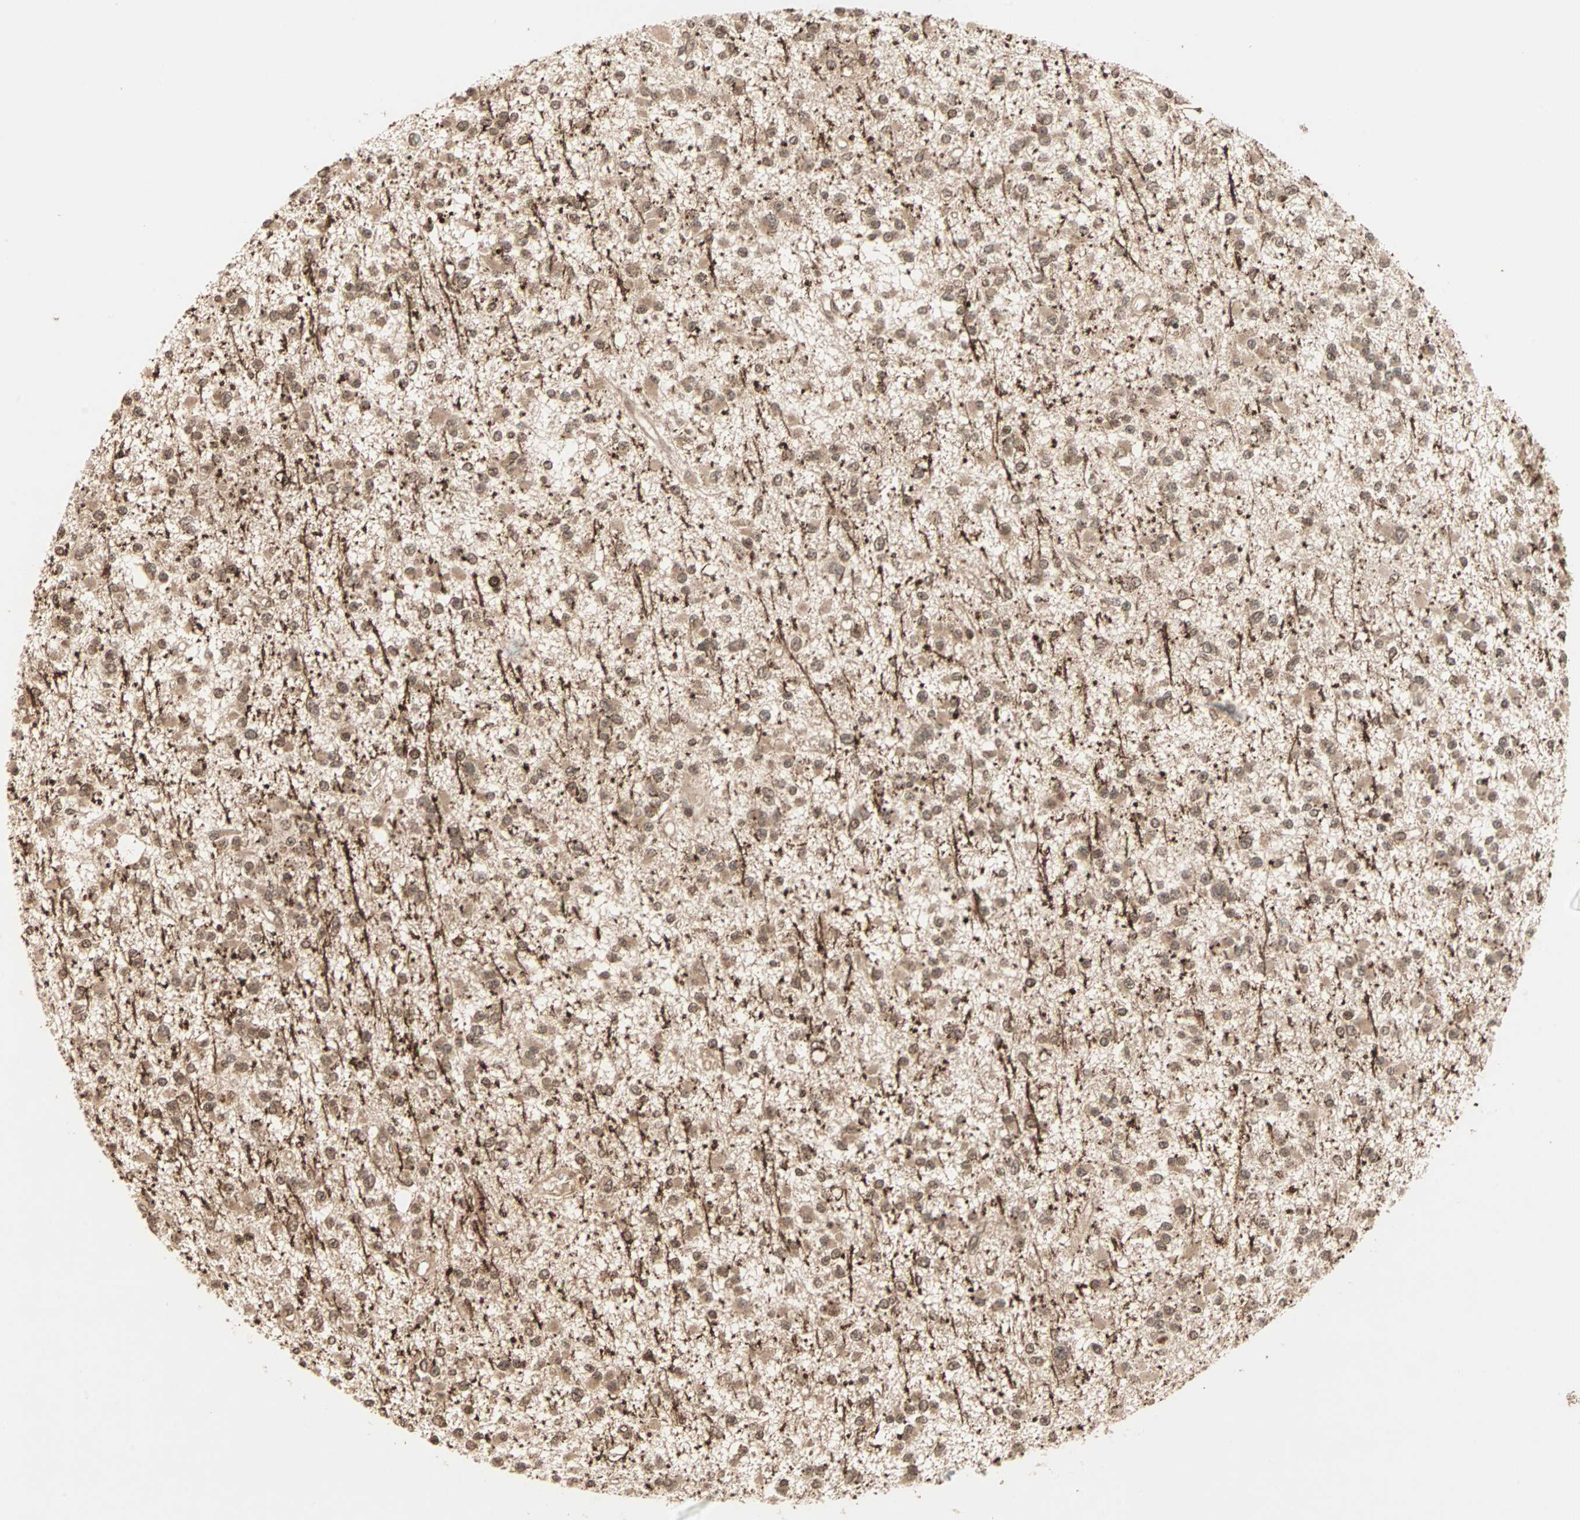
{"staining": {"intensity": "moderate", "quantity": ">75%", "location": "cytoplasmic/membranous"}, "tissue": "glioma", "cell_type": "Tumor cells", "image_type": "cancer", "snomed": [{"axis": "morphology", "description": "Glioma, malignant, Low grade"}, {"axis": "topography", "description": "Brain"}], "caption": "Immunohistochemical staining of human malignant glioma (low-grade) displays medium levels of moderate cytoplasmic/membranous protein positivity in approximately >75% of tumor cells. (IHC, brightfield microscopy, high magnification).", "gene": "RFFL", "patient": {"sex": "female", "age": 22}}